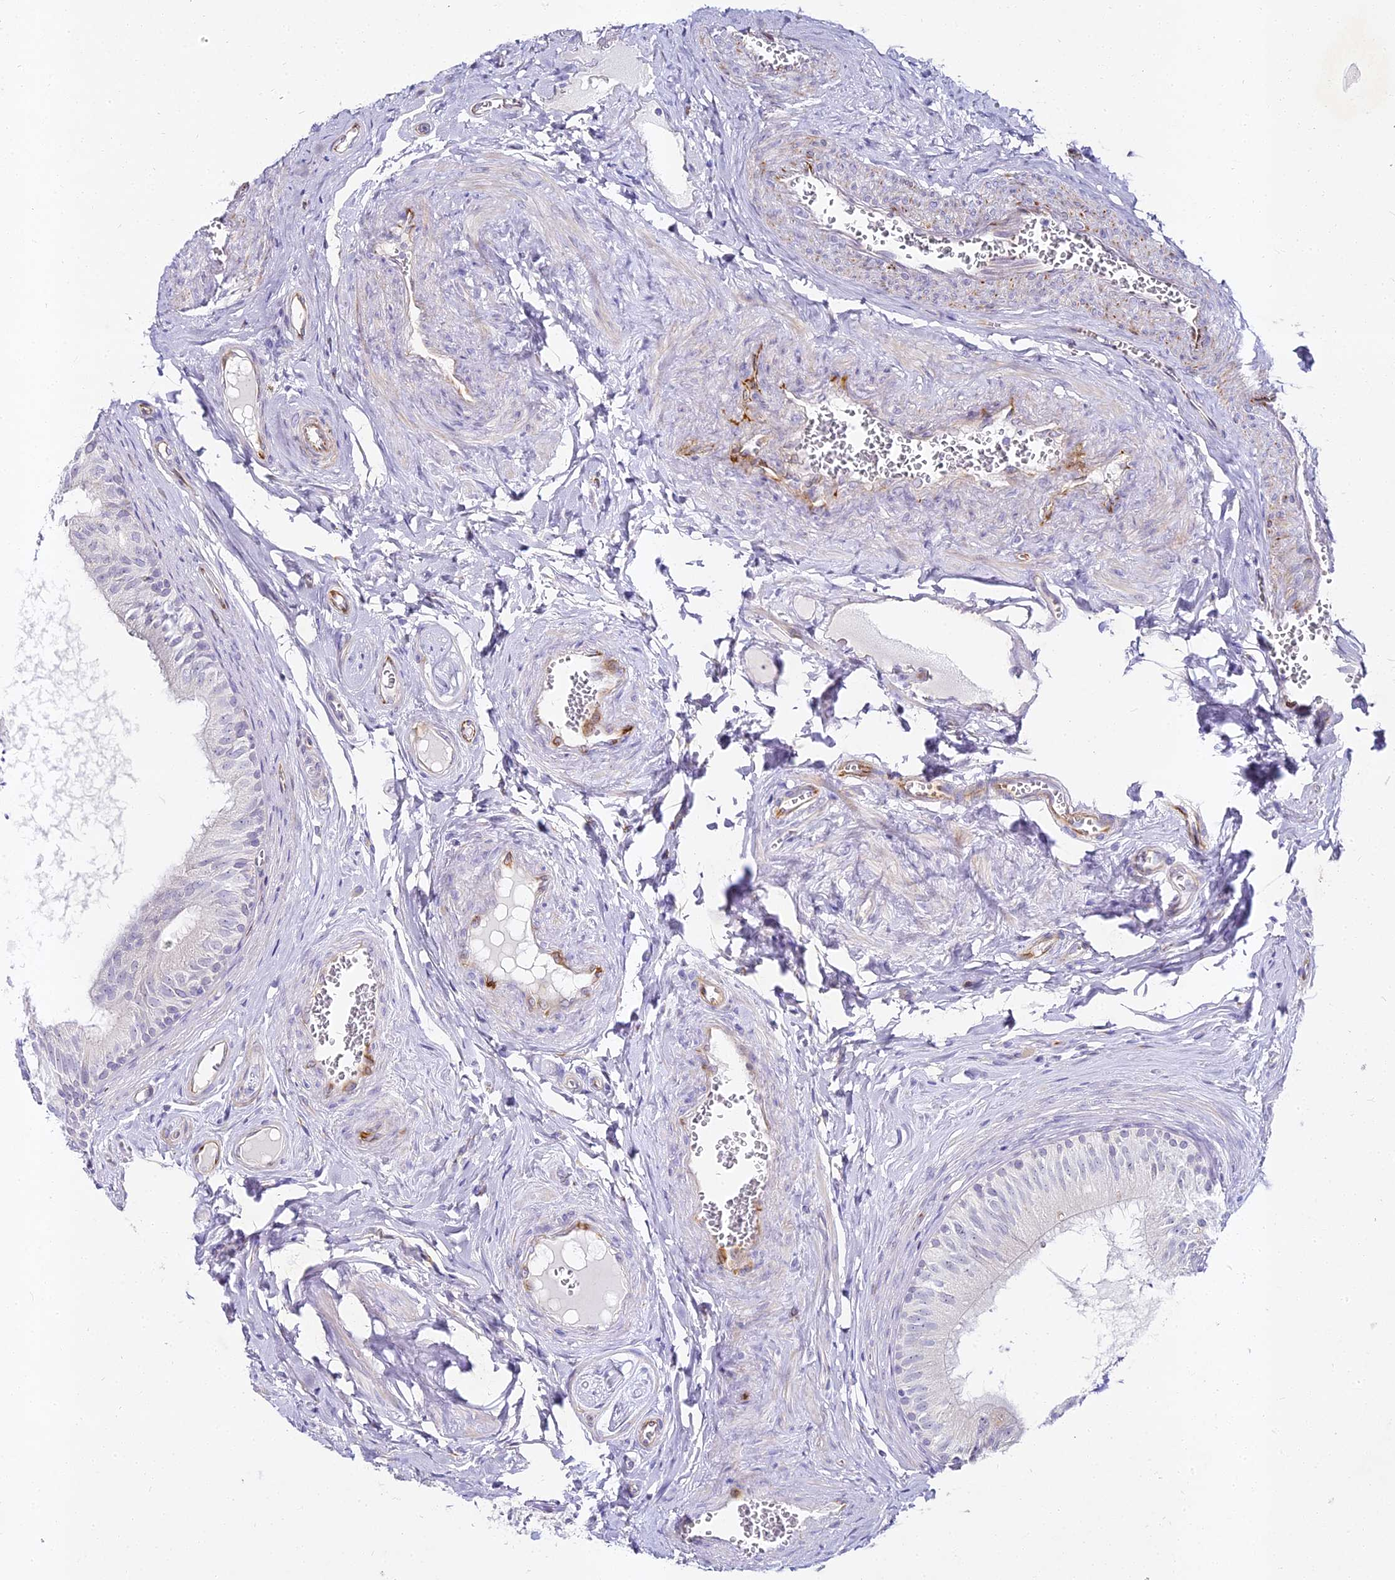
{"staining": {"intensity": "negative", "quantity": "none", "location": "none"}, "tissue": "epididymis", "cell_type": "Glandular cells", "image_type": "normal", "snomed": [{"axis": "morphology", "description": "Normal tissue, NOS"}, {"axis": "topography", "description": "Epididymis"}], "caption": "An IHC micrograph of benign epididymis is shown. There is no staining in glandular cells of epididymis. (DAB immunohistochemistry (IHC) visualized using brightfield microscopy, high magnification).", "gene": "ALPG", "patient": {"sex": "male", "age": 46}}